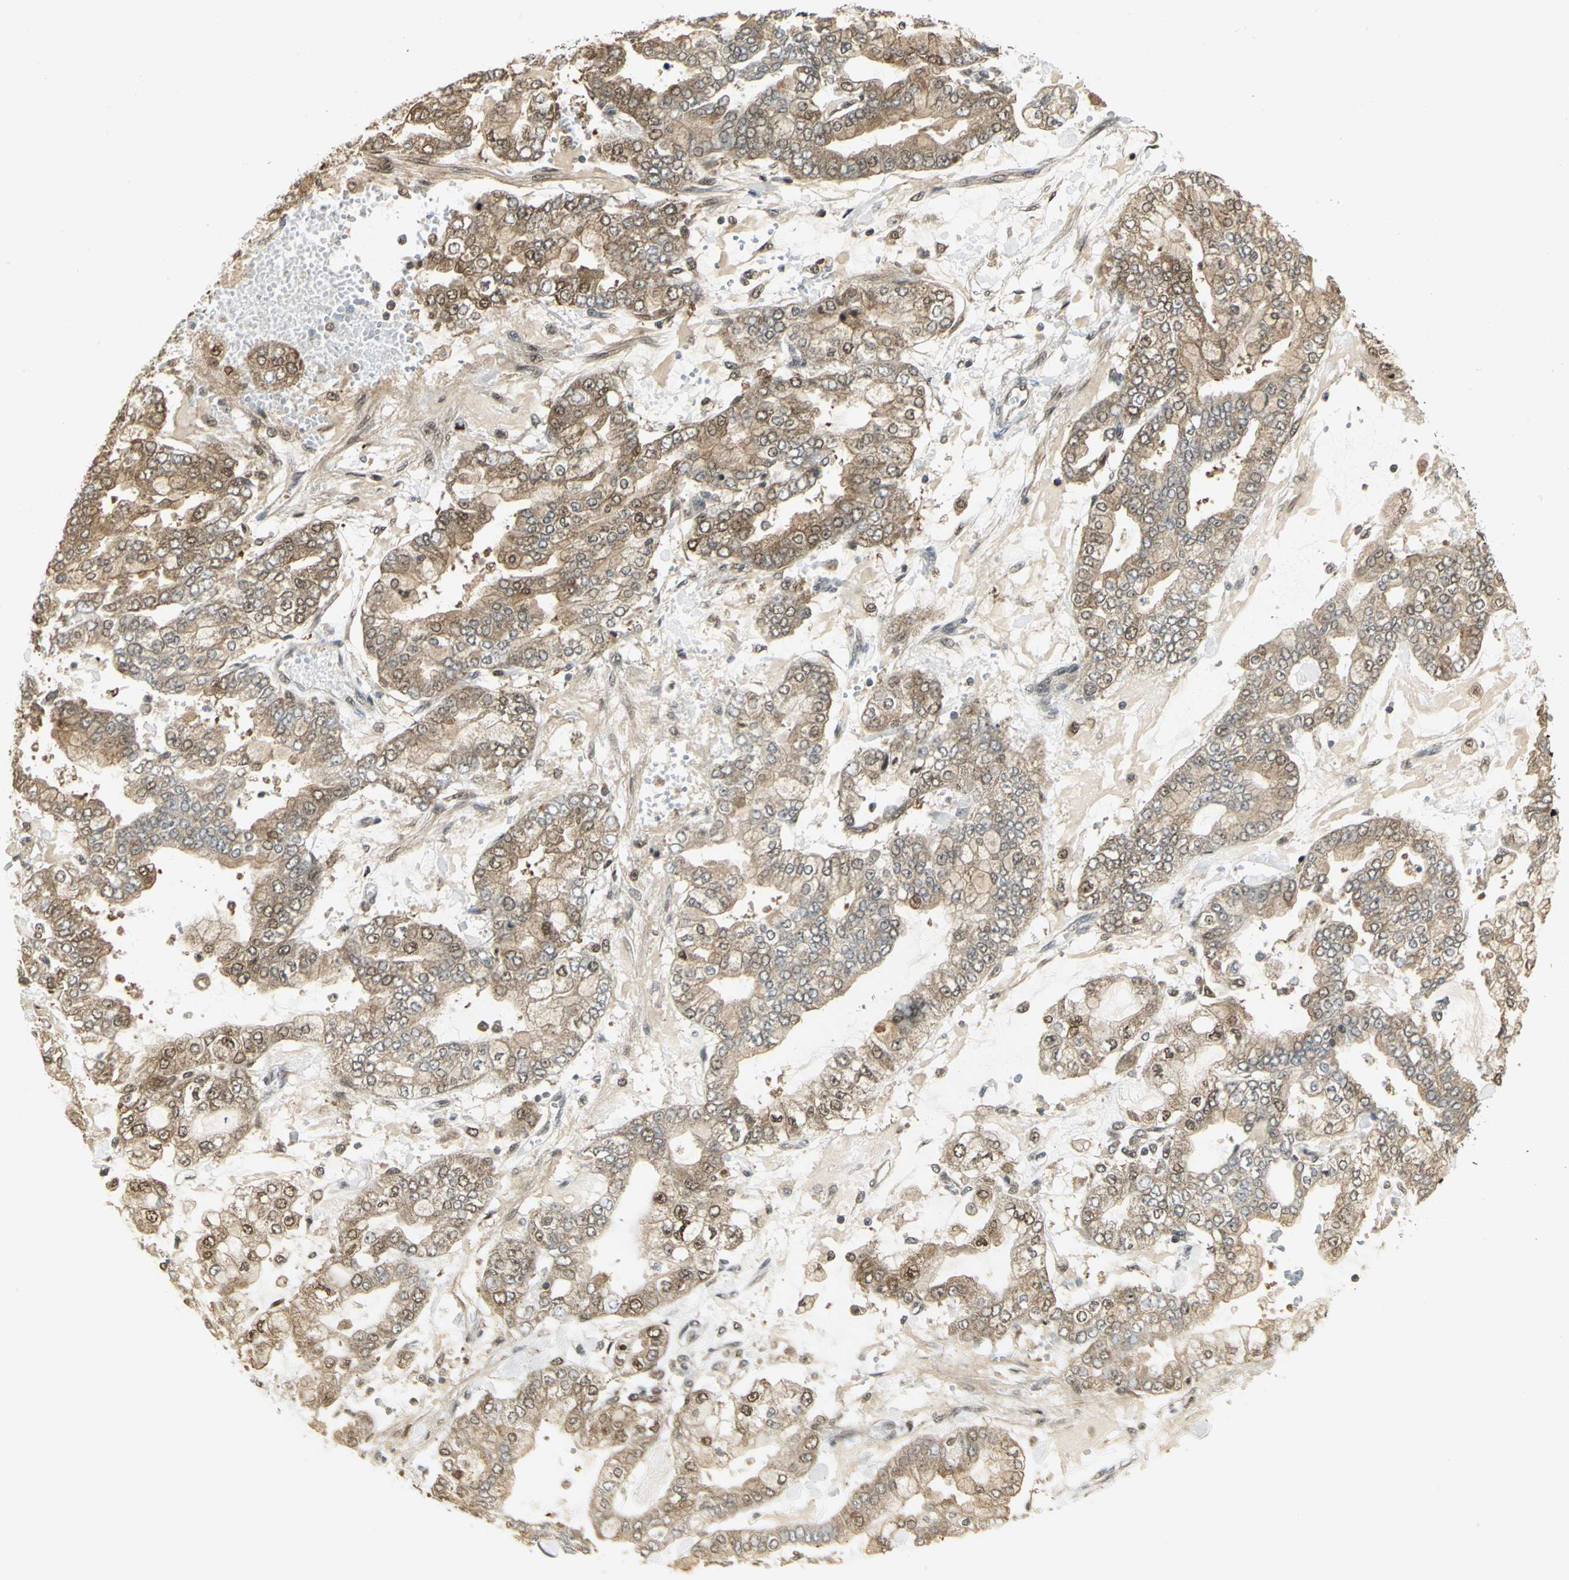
{"staining": {"intensity": "moderate", "quantity": ">75%", "location": "cytoplasmic/membranous,nuclear"}, "tissue": "stomach cancer", "cell_type": "Tumor cells", "image_type": "cancer", "snomed": [{"axis": "morphology", "description": "Normal tissue, NOS"}, {"axis": "morphology", "description": "Adenocarcinoma, NOS"}, {"axis": "topography", "description": "Stomach, upper"}, {"axis": "topography", "description": "Stomach"}], "caption": "Approximately >75% of tumor cells in human stomach cancer (adenocarcinoma) reveal moderate cytoplasmic/membranous and nuclear protein positivity as visualized by brown immunohistochemical staining.", "gene": "PSMC4", "patient": {"sex": "male", "age": 76}}